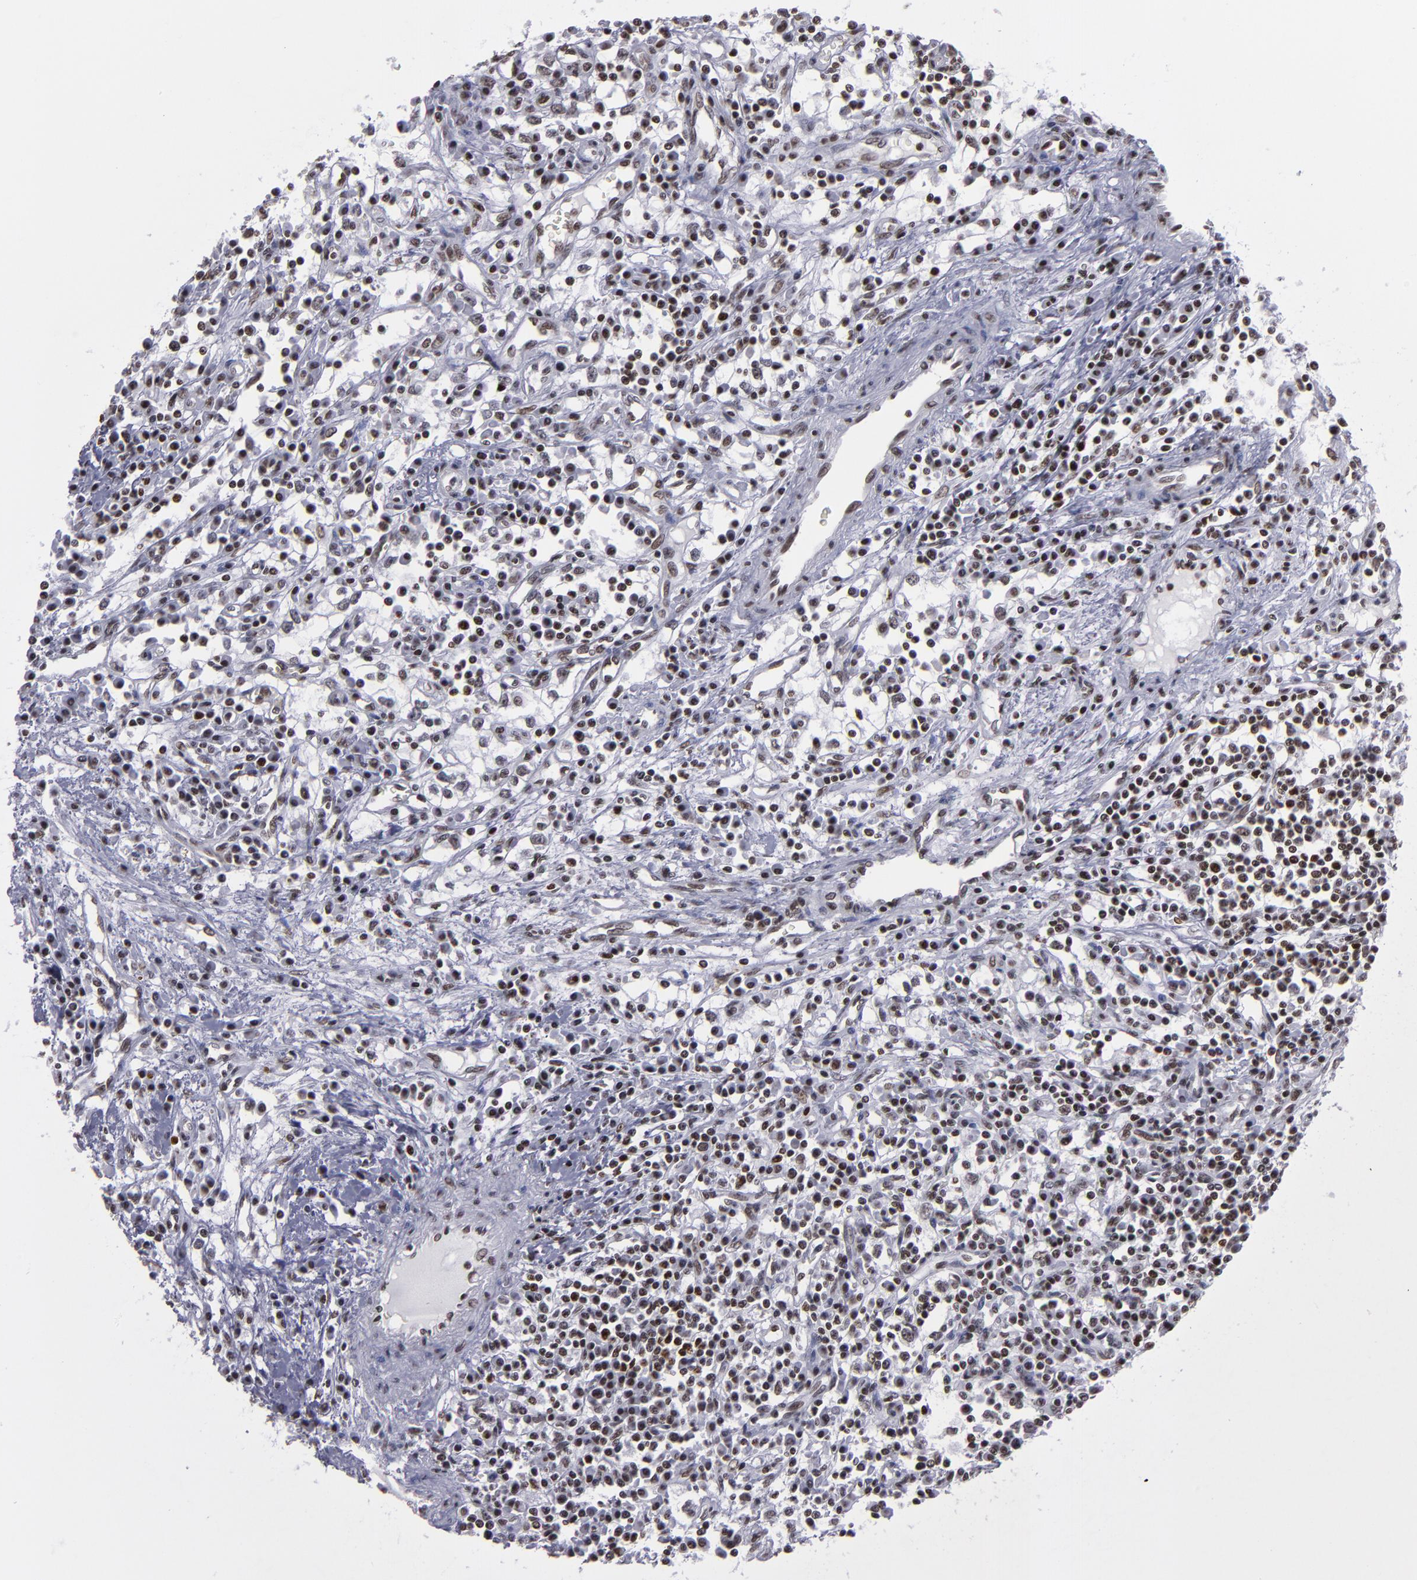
{"staining": {"intensity": "weak", "quantity": "25%-75%", "location": "nuclear"}, "tissue": "renal cancer", "cell_type": "Tumor cells", "image_type": "cancer", "snomed": [{"axis": "morphology", "description": "Adenocarcinoma, NOS"}, {"axis": "topography", "description": "Kidney"}], "caption": "This photomicrograph reveals immunohistochemistry (IHC) staining of human adenocarcinoma (renal), with low weak nuclear expression in approximately 25%-75% of tumor cells.", "gene": "TERF2", "patient": {"sex": "male", "age": 82}}